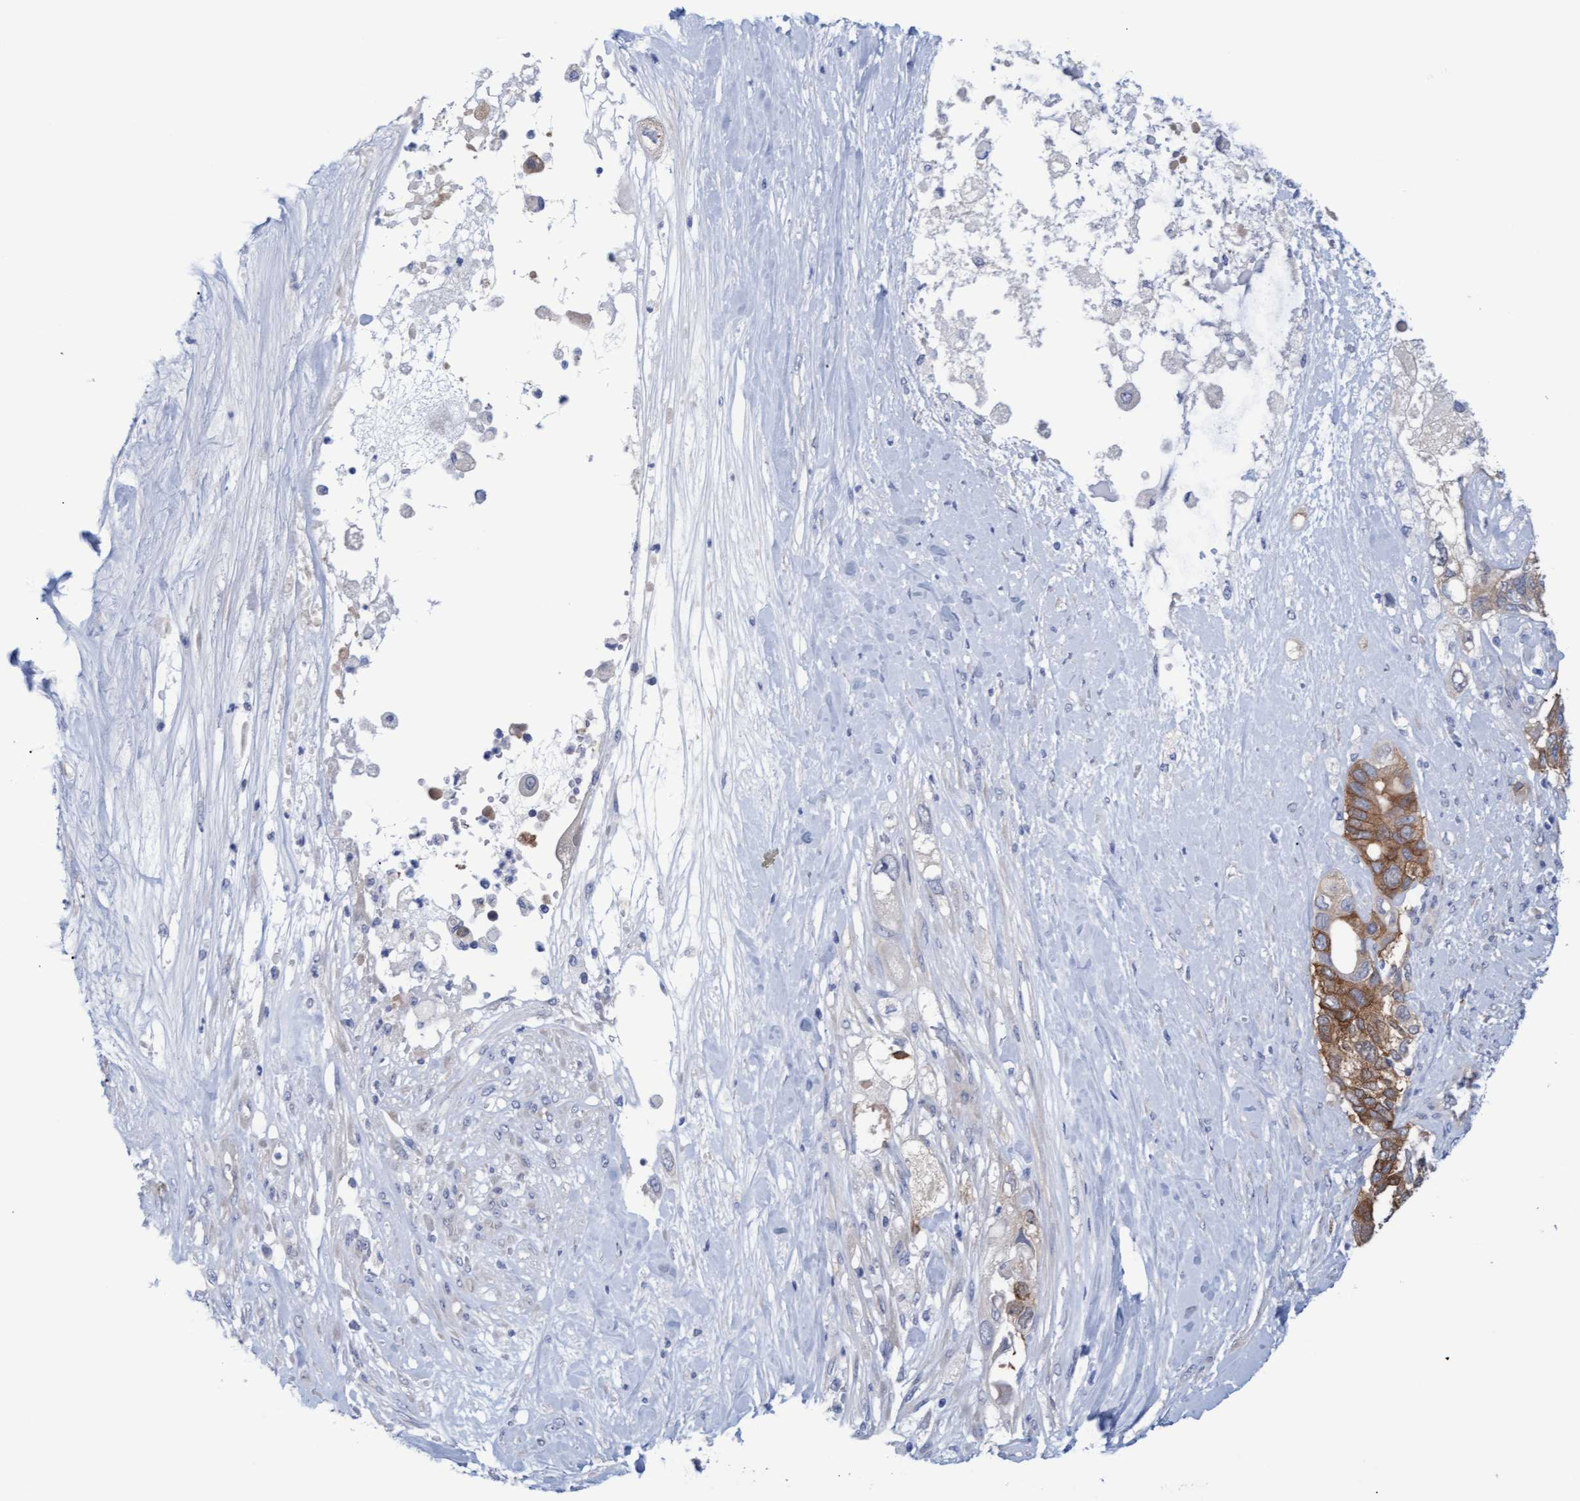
{"staining": {"intensity": "moderate", "quantity": ">75%", "location": "cytoplasmic/membranous"}, "tissue": "pancreatic cancer", "cell_type": "Tumor cells", "image_type": "cancer", "snomed": [{"axis": "morphology", "description": "Adenocarcinoma, NOS"}, {"axis": "topography", "description": "Pancreas"}], "caption": "Immunohistochemical staining of pancreatic adenocarcinoma reveals moderate cytoplasmic/membranous protein expression in approximately >75% of tumor cells.", "gene": "STXBP1", "patient": {"sex": "female", "age": 56}}